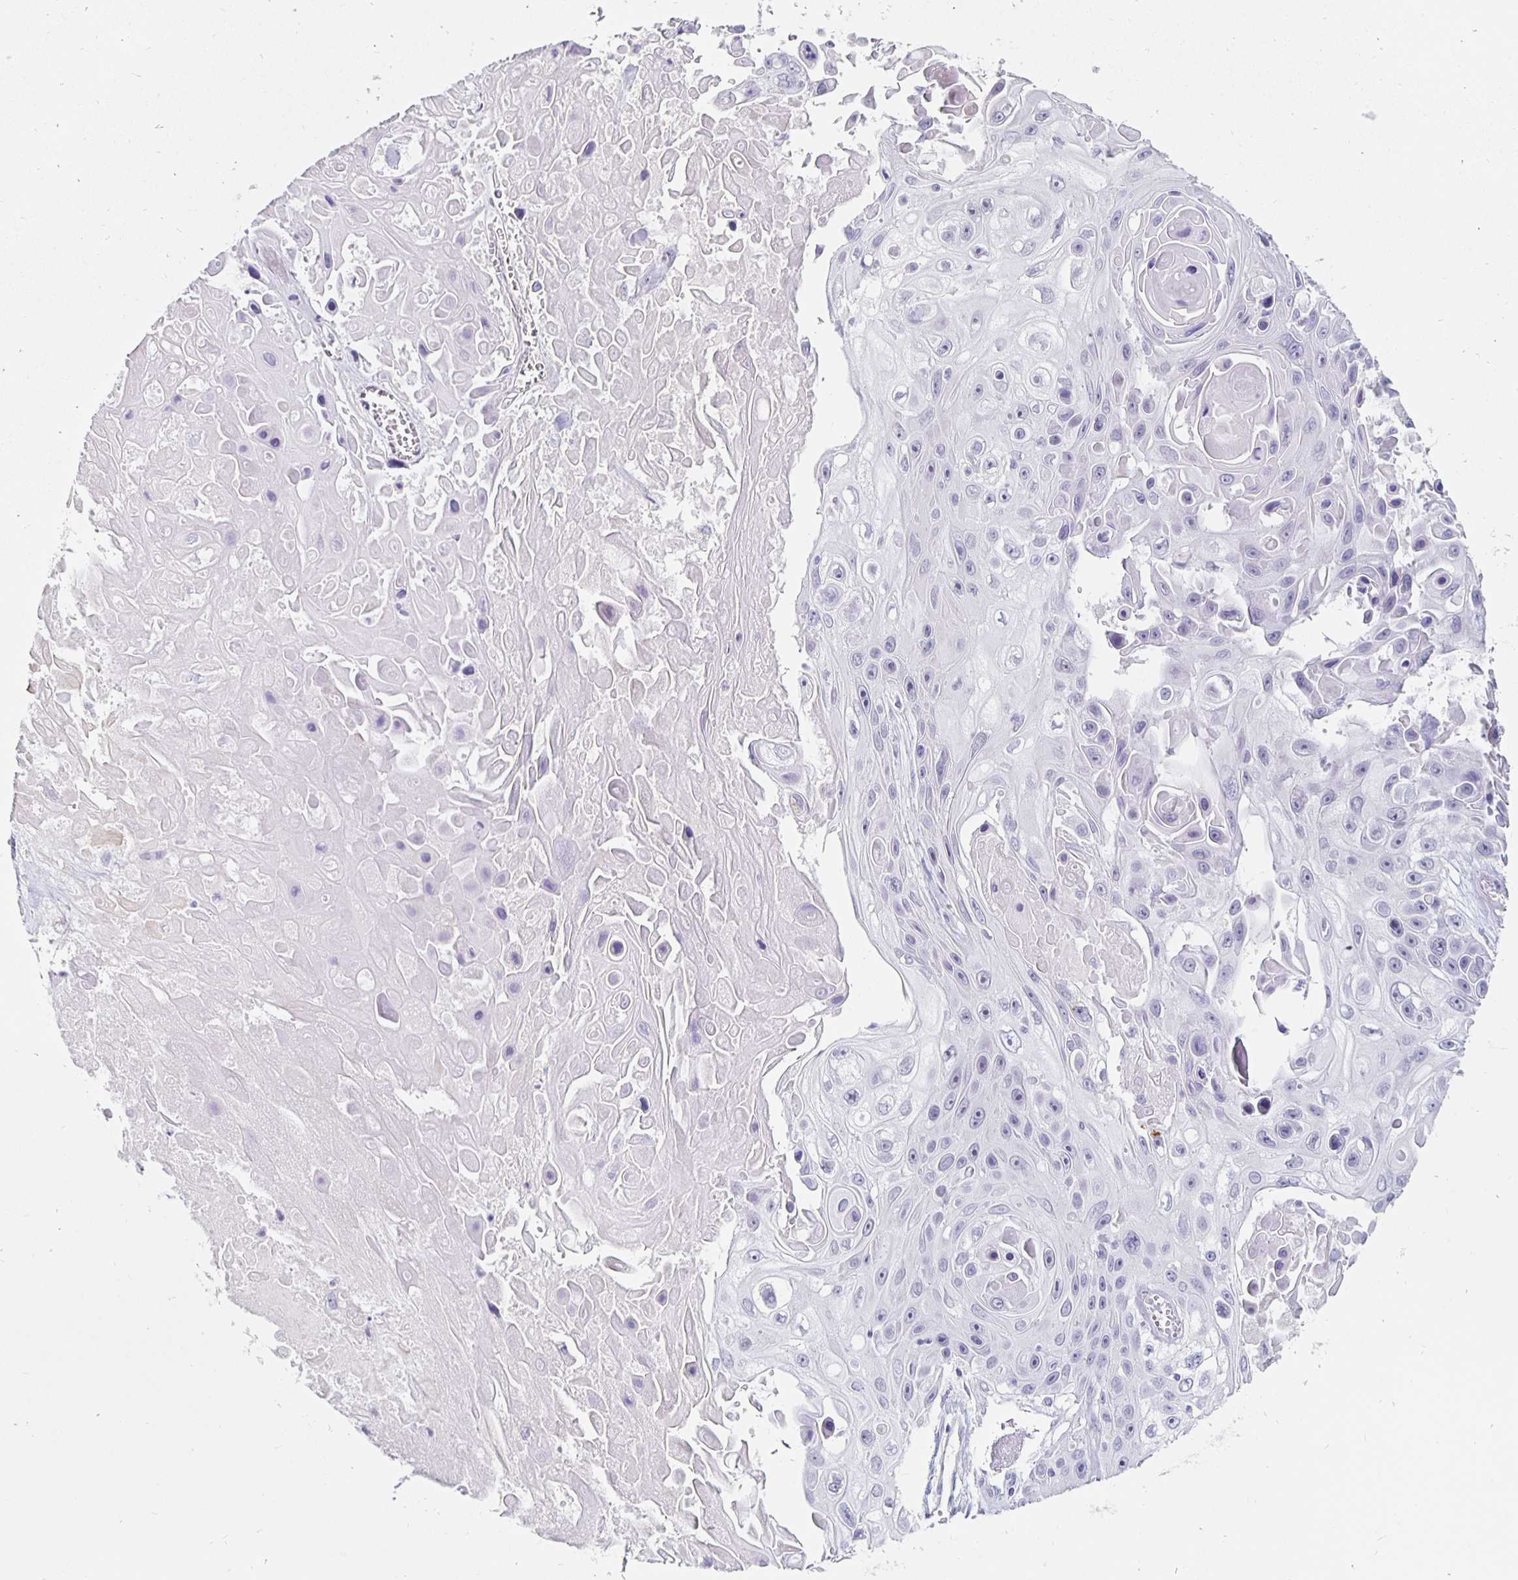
{"staining": {"intensity": "negative", "quantity": "none", "location": "none"}, "tissue": "skin cancer", "cell_type": "Tumor cells", "image_type": "cancer", "snomed": [{"axis": "morphology", "description": "Squamous cell carcinoma, NOS"}, {"axis": "topography", "description": "Skin"}], "caption": "Squamous cell carcinoma (skin) stained for a protein using immunohistochemistry (IHC) displays no staining tumor cells.", "gene": "KCNQ2", "patient": {"sex": "male", "age": 82}}